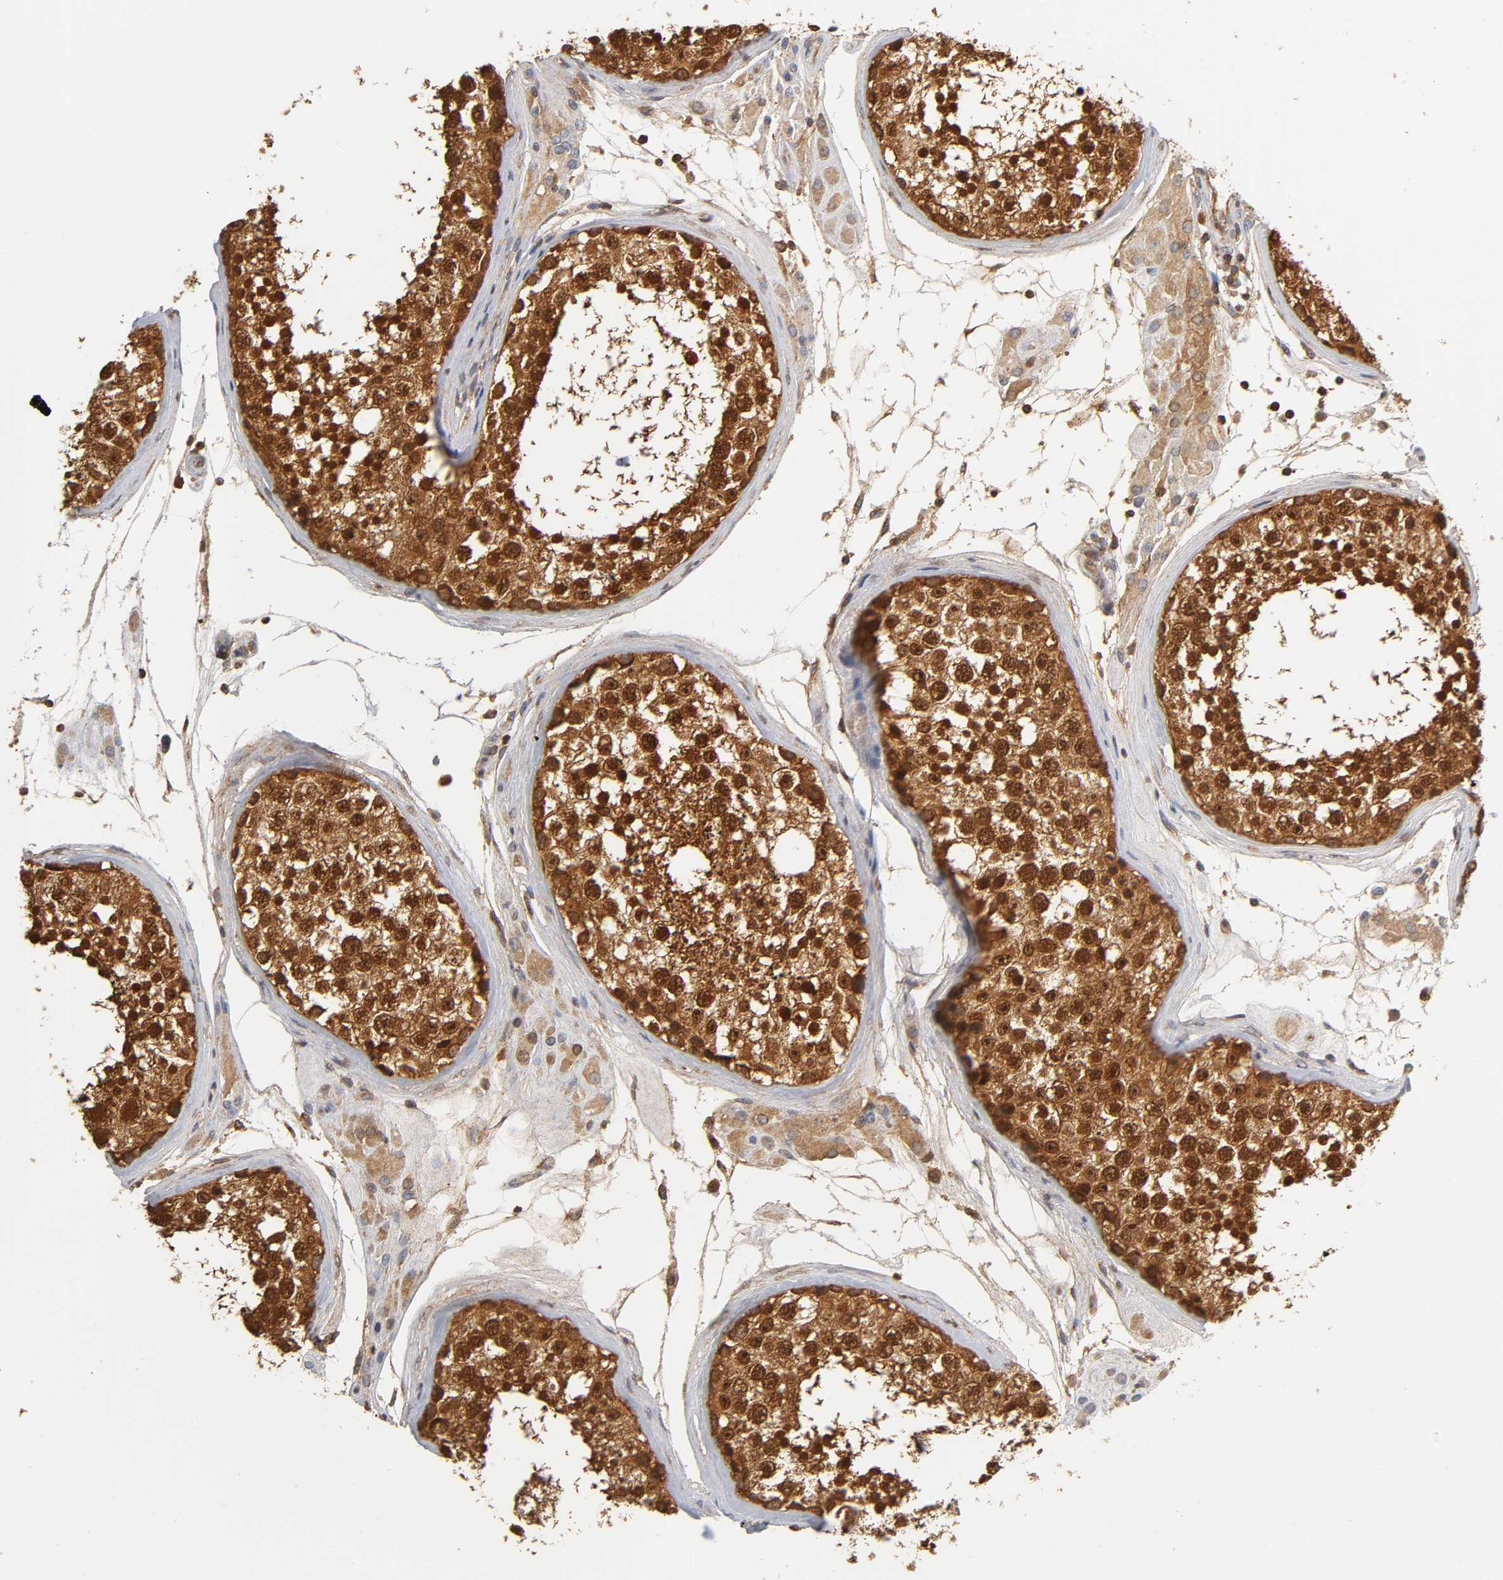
{"staining": {"intensity": "strong", "quantity": ">75%", "location": "cytoplasmic/membranous,nuclear"}, "tissue": "testis", "cell_type": "Cells in seminiferous ducts", "image_type": "normal", "snomed": [{"axis": "morphology", "description": "Normal tissue, NOS"}, {"axis": "topography", "description": "Testis"}], "caption": "The histopathology image reveals immunohistochemical staining of unremarkable testis. There is strong cytoplasmic/membranous,nuclear expression is present in about >75% of cells in seminiferous ducts.", "gene": "PAFAH1B1", "patient": {"sex": "male", "age": 46}}